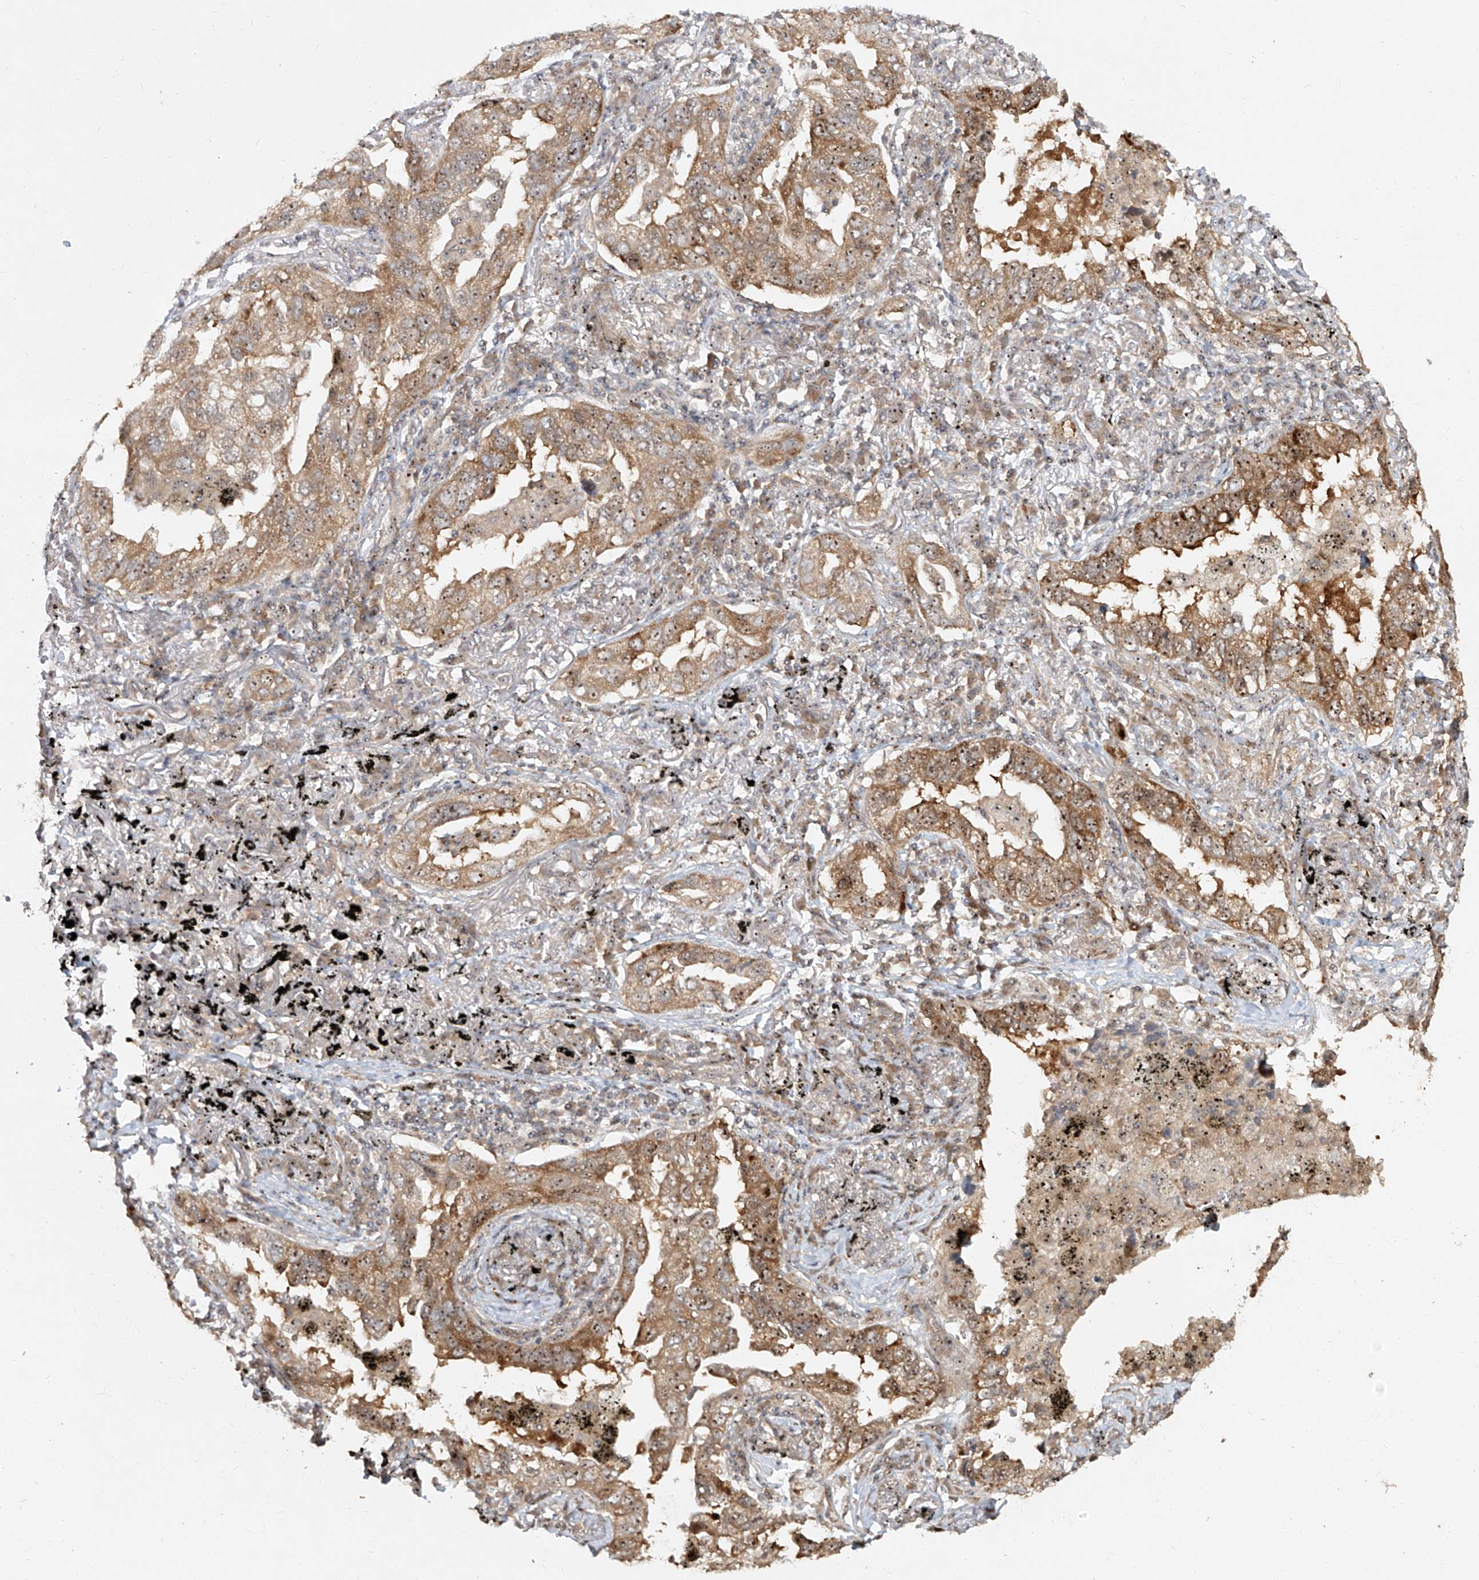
{"staining": {"intensity": "moderate", "quantity": ">75%", "location": "cytoplasmic/membranous,nuclear"}, "tissue": "lung cancer", "cell_type": "Tumor cells", "image_type": "cancer", "snomed": [{"axis": "morphology", "description": "Adenocarcinoma, NOS"}, {"axis": "topography", "description": "Lung"}], "caption": "Immunohistochemistry (IHC) micrograph of lung adenocarcinoma stained for a protein (brown), which shows medium levels of moderate cytoplasmic/membranous and nuclear staining in approximately >75% of tumor cells.", "gene": "BYSL", "patient": {"sex": "male", "age": 65}}